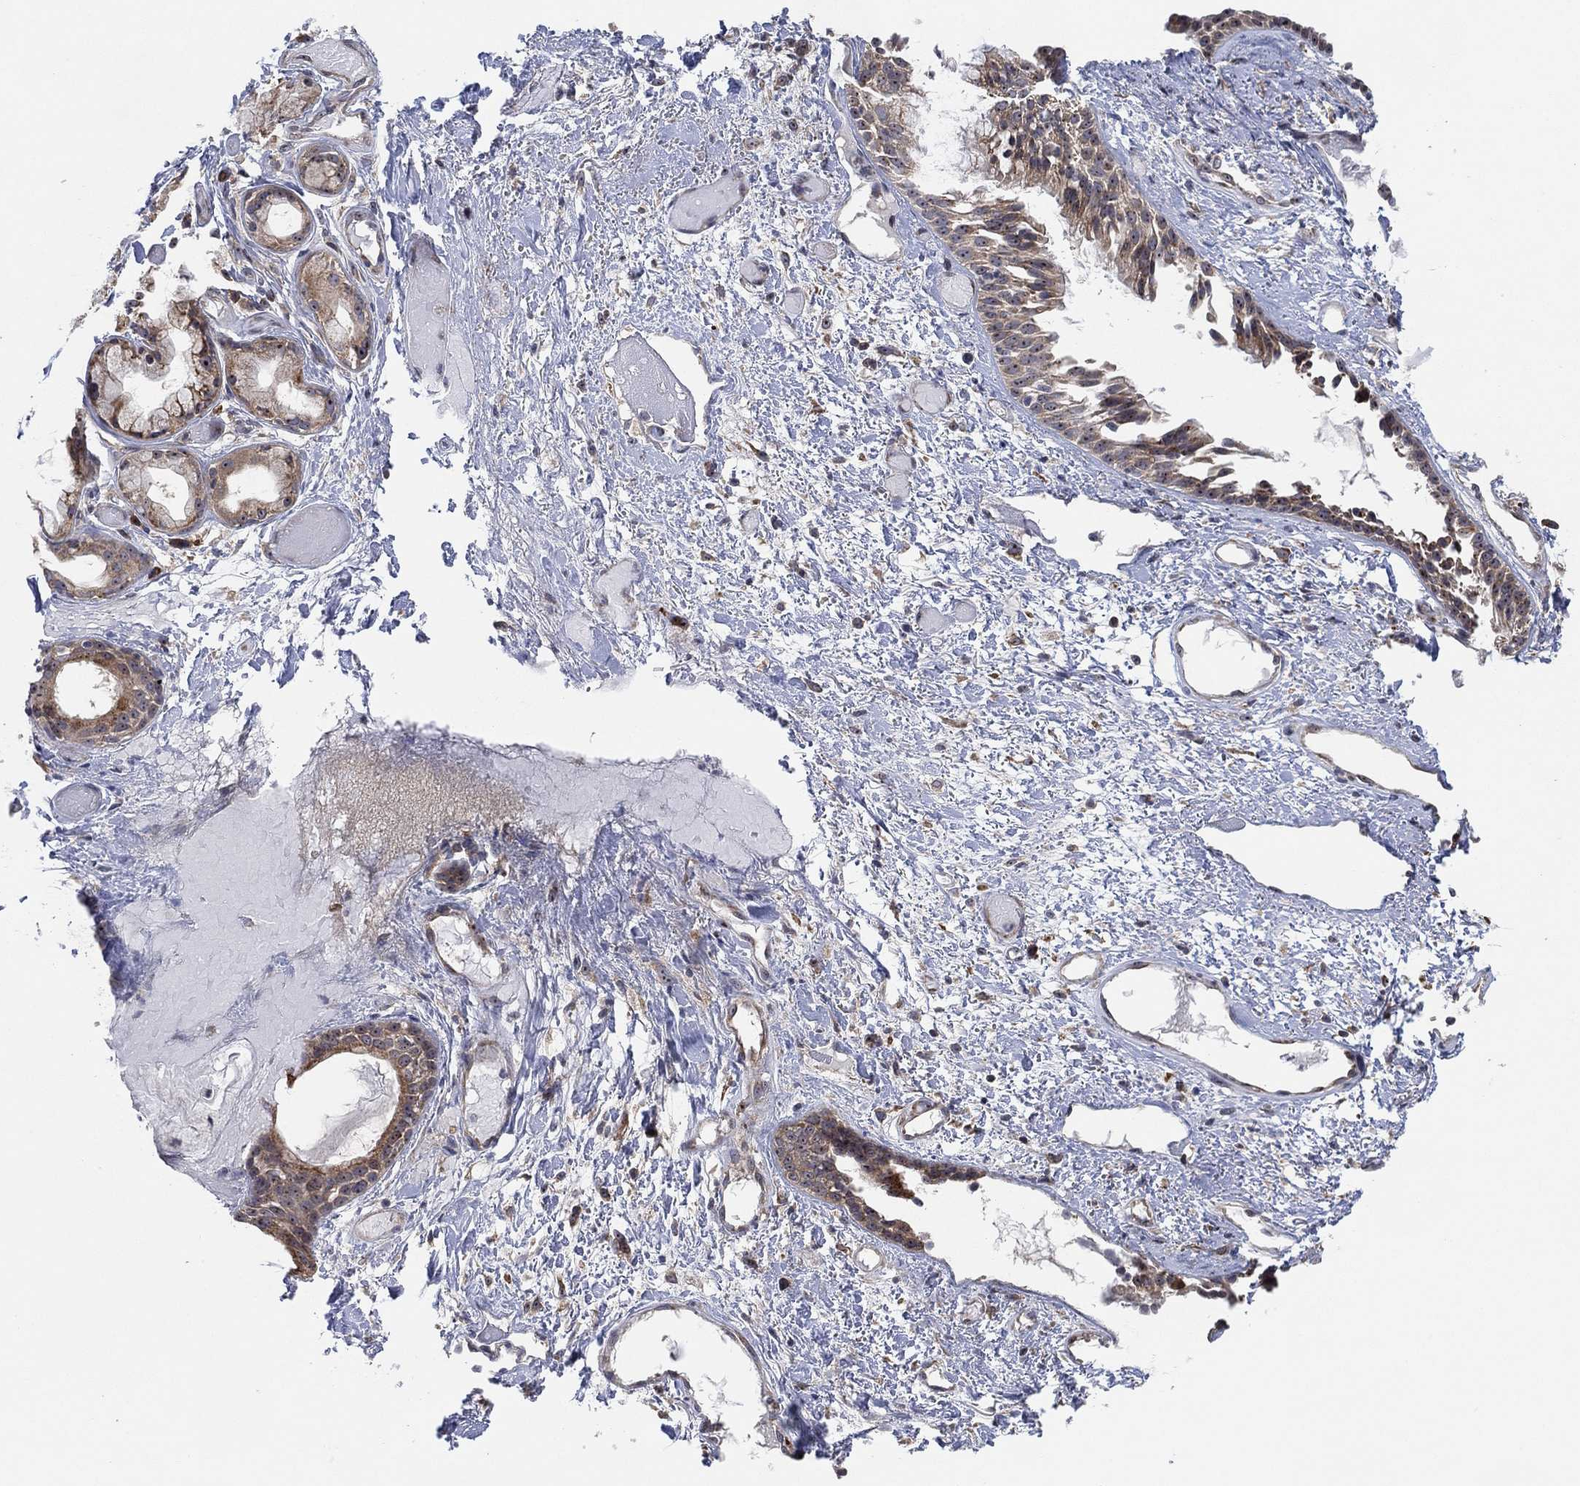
{"staining": {"intensity": "negative", "quantity": "none", "location": "none"}, "tissue": "soft tissue", "cell_type": "Fibroblasts", "image_type": "normal", "snomed": [{"axis": "morphology", "description": "Normal tissue, NOS"}, {"axis": "topography", "description": "Cartilage tissue"}], "caption": "High power microscopy photomicrograph of an immunohistochemistry (IHC) image of unremarkable soft tissue, revealing no significant expression in fibroblasts.", "gene": "FAM104A", "patient": {"sex": "male", "age": 62}}